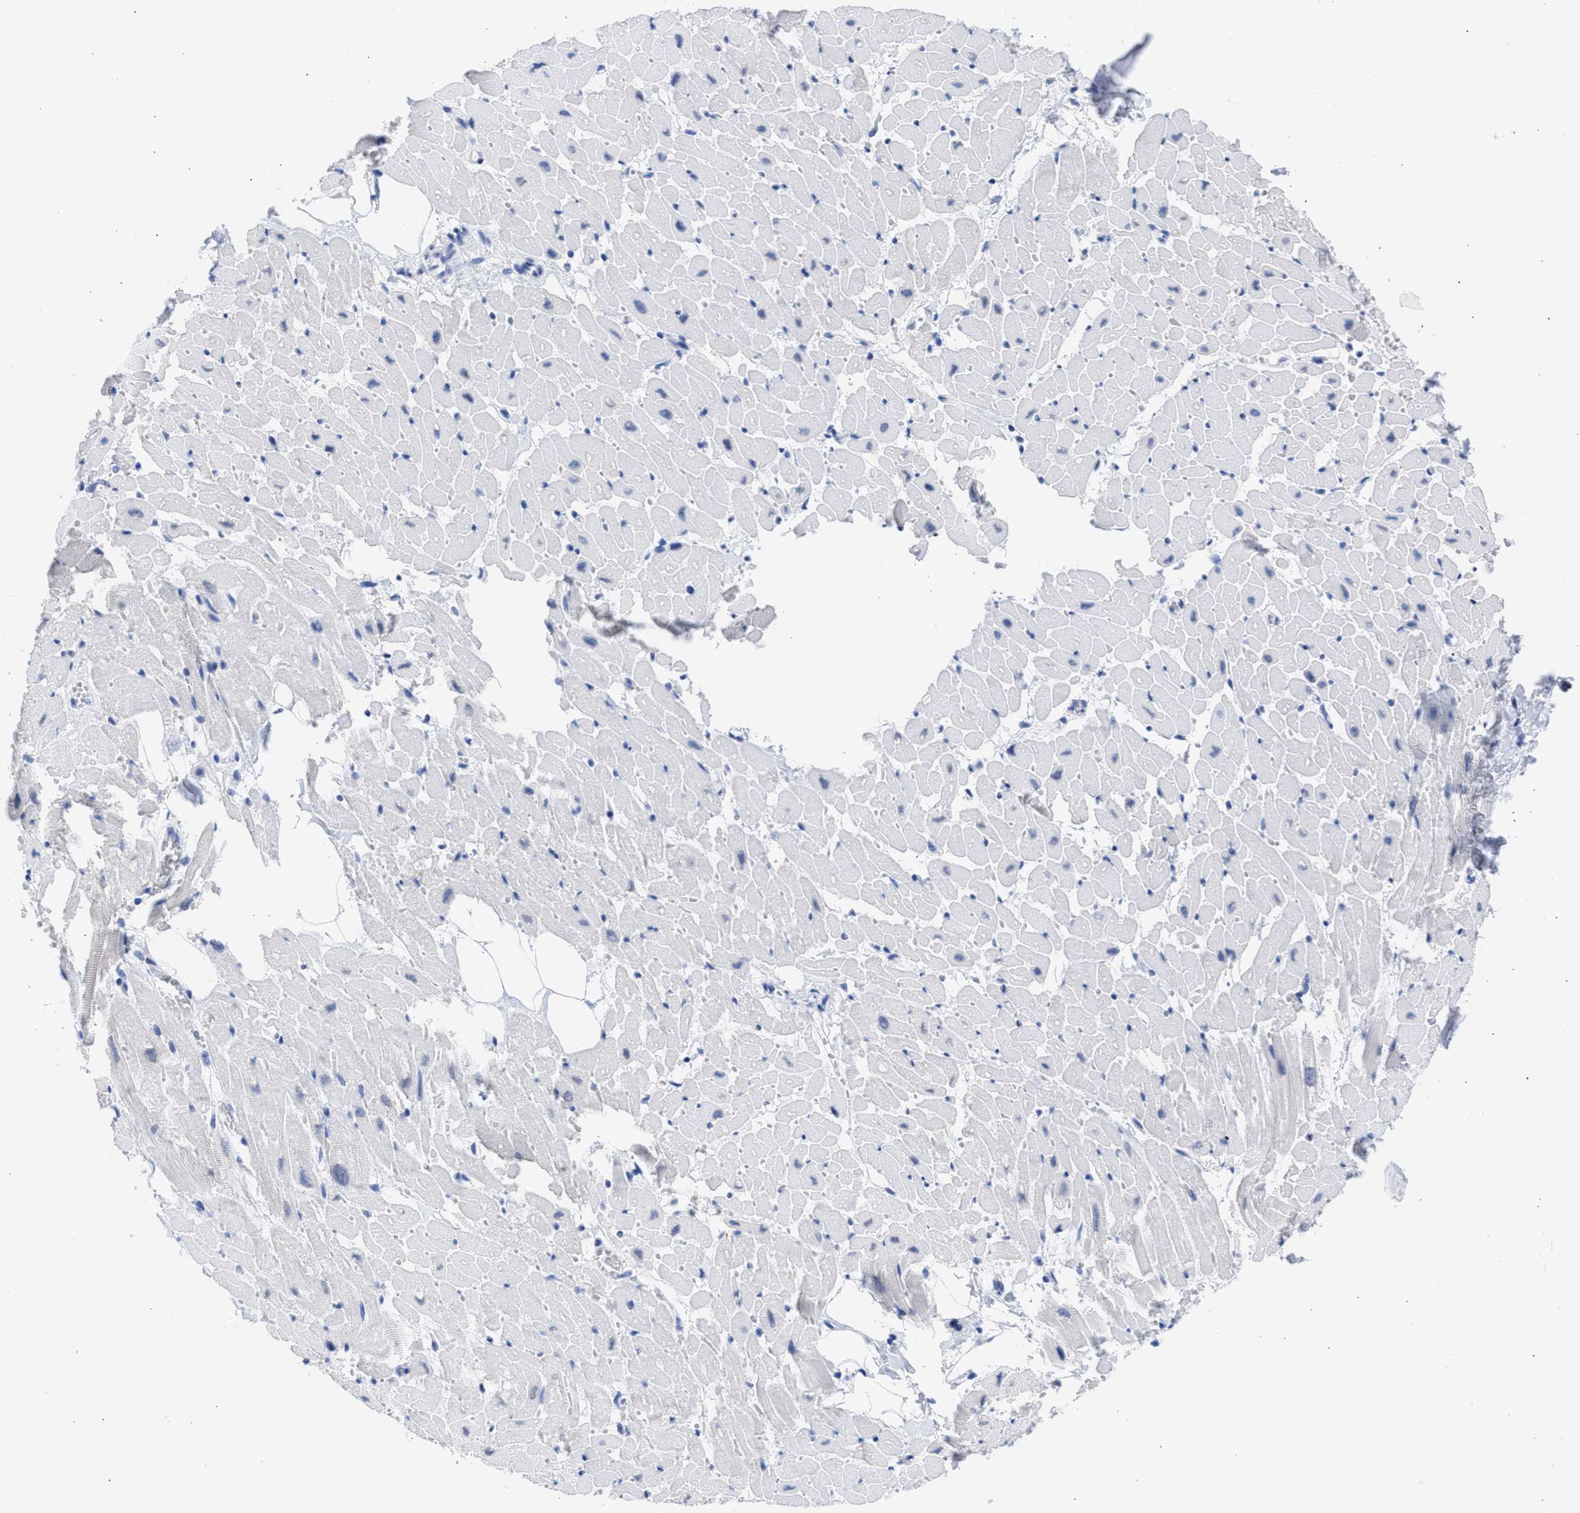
{"staining": {"intensity": "negative", "quantity": "none", "location": "none"}, "tissue": "heart muscle", "cell_type": "Cardiomyocytes", "image_type": "normal", "snomed": [{"axis": "morphology", "description": "Normal tissue, NOS"}, {"axis": "topography", "description": "Heart"}], "caption": "DAB immunohistochemical staining of normal human heart muscle exhibits no significant expression in cardiomyocytes.", "gene": "RSPH1", "patient": {"sex": "female", "age": 19}}